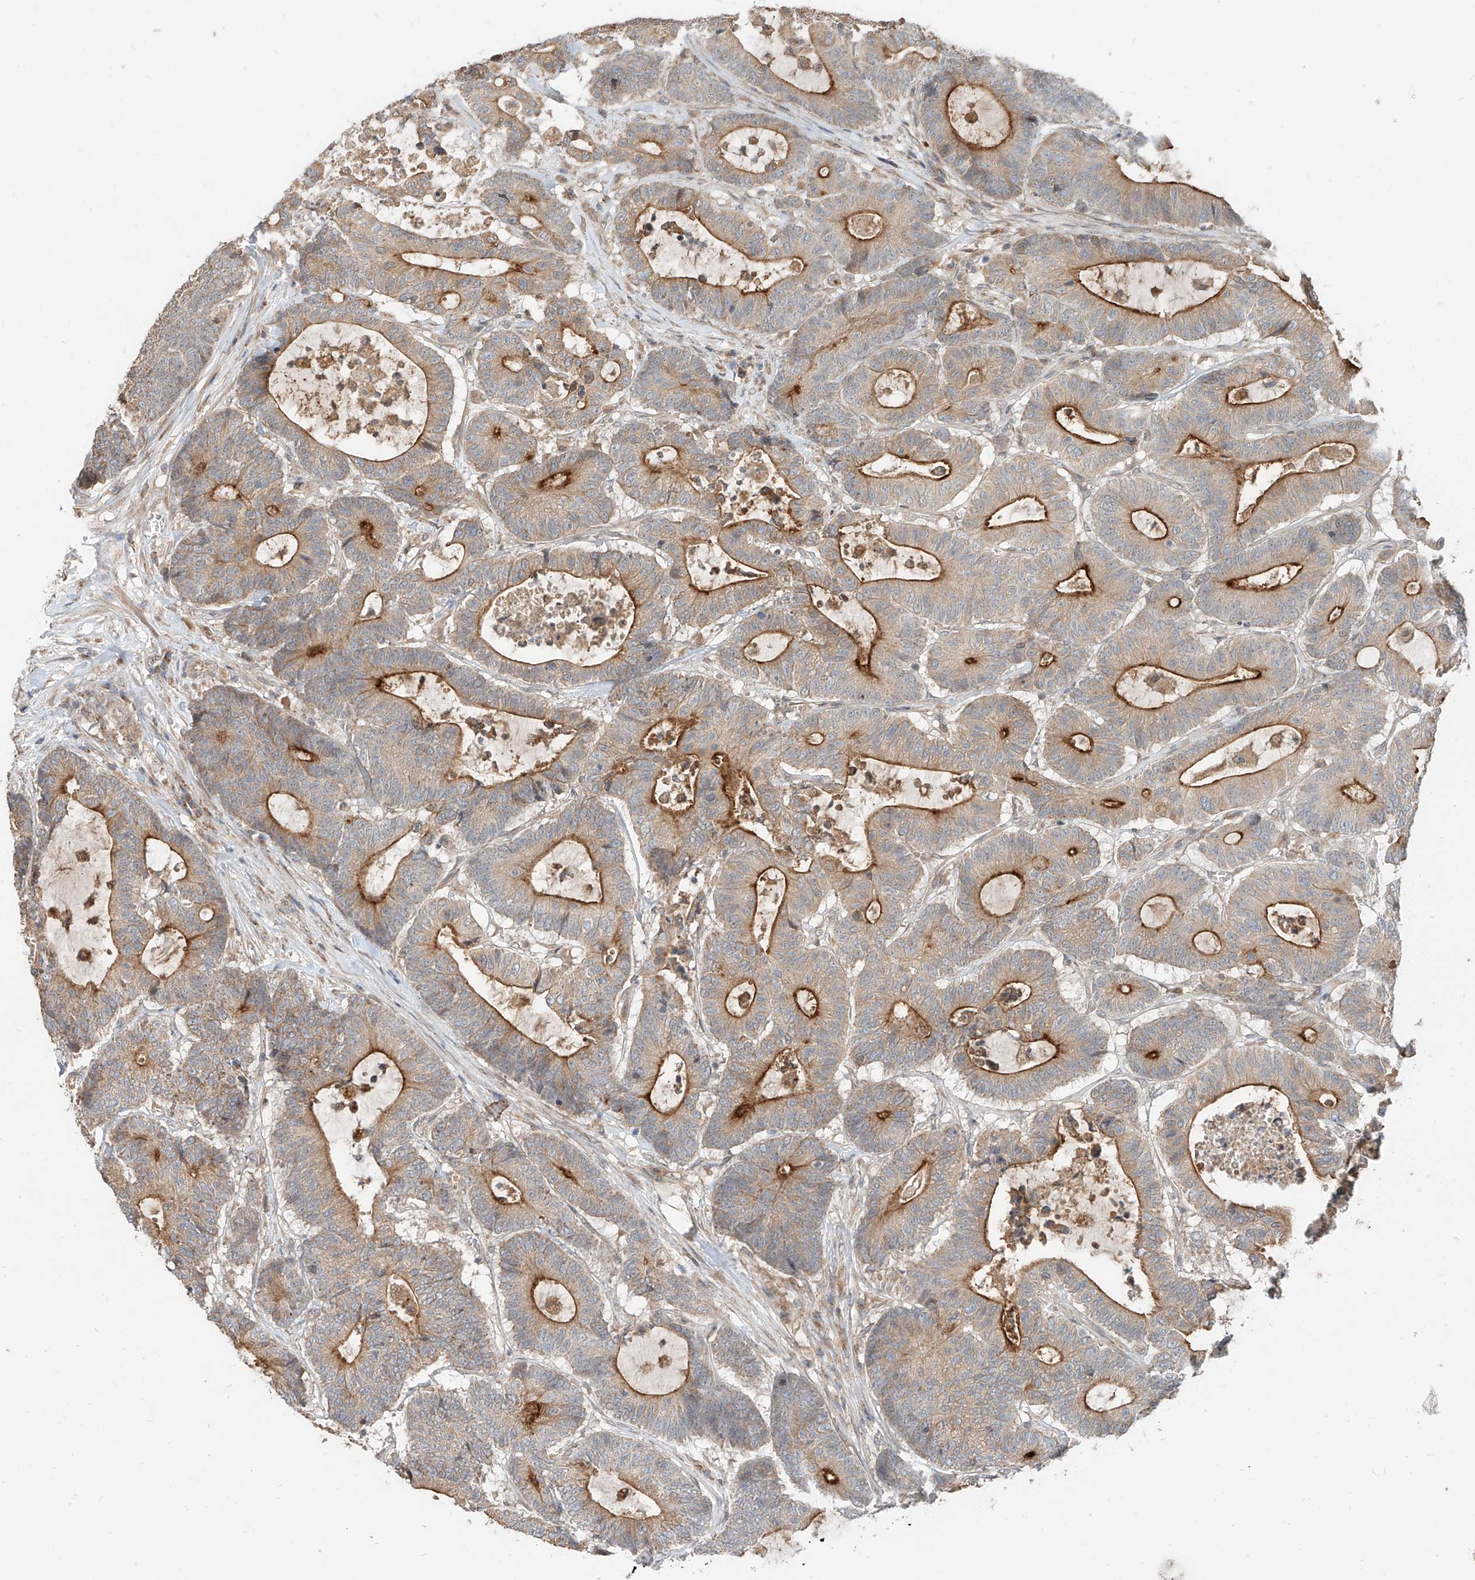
{"staining": {"intensity": "strong", "quantity": "25%-75%", "location": "cytoplasmic/membranous"}, "tissue": "colorectal cancer", "cell_type": "Tumor cells", "image_type": "cancer", "snomed": [{"axis": "morphology", "description": "Adenocarcinoma, NOS"}, {"axis": "topography", "description": "Colon"}], "caption": "Immunohistochemical staining of colorectal cancer (adenocarcinoma) reveals high levels of strong cytoplasmic/membranous protein positivity in about 25%-75% of tumor cells.", "gene": "STX19", "patient": {"sex": "female", "age": 84}}